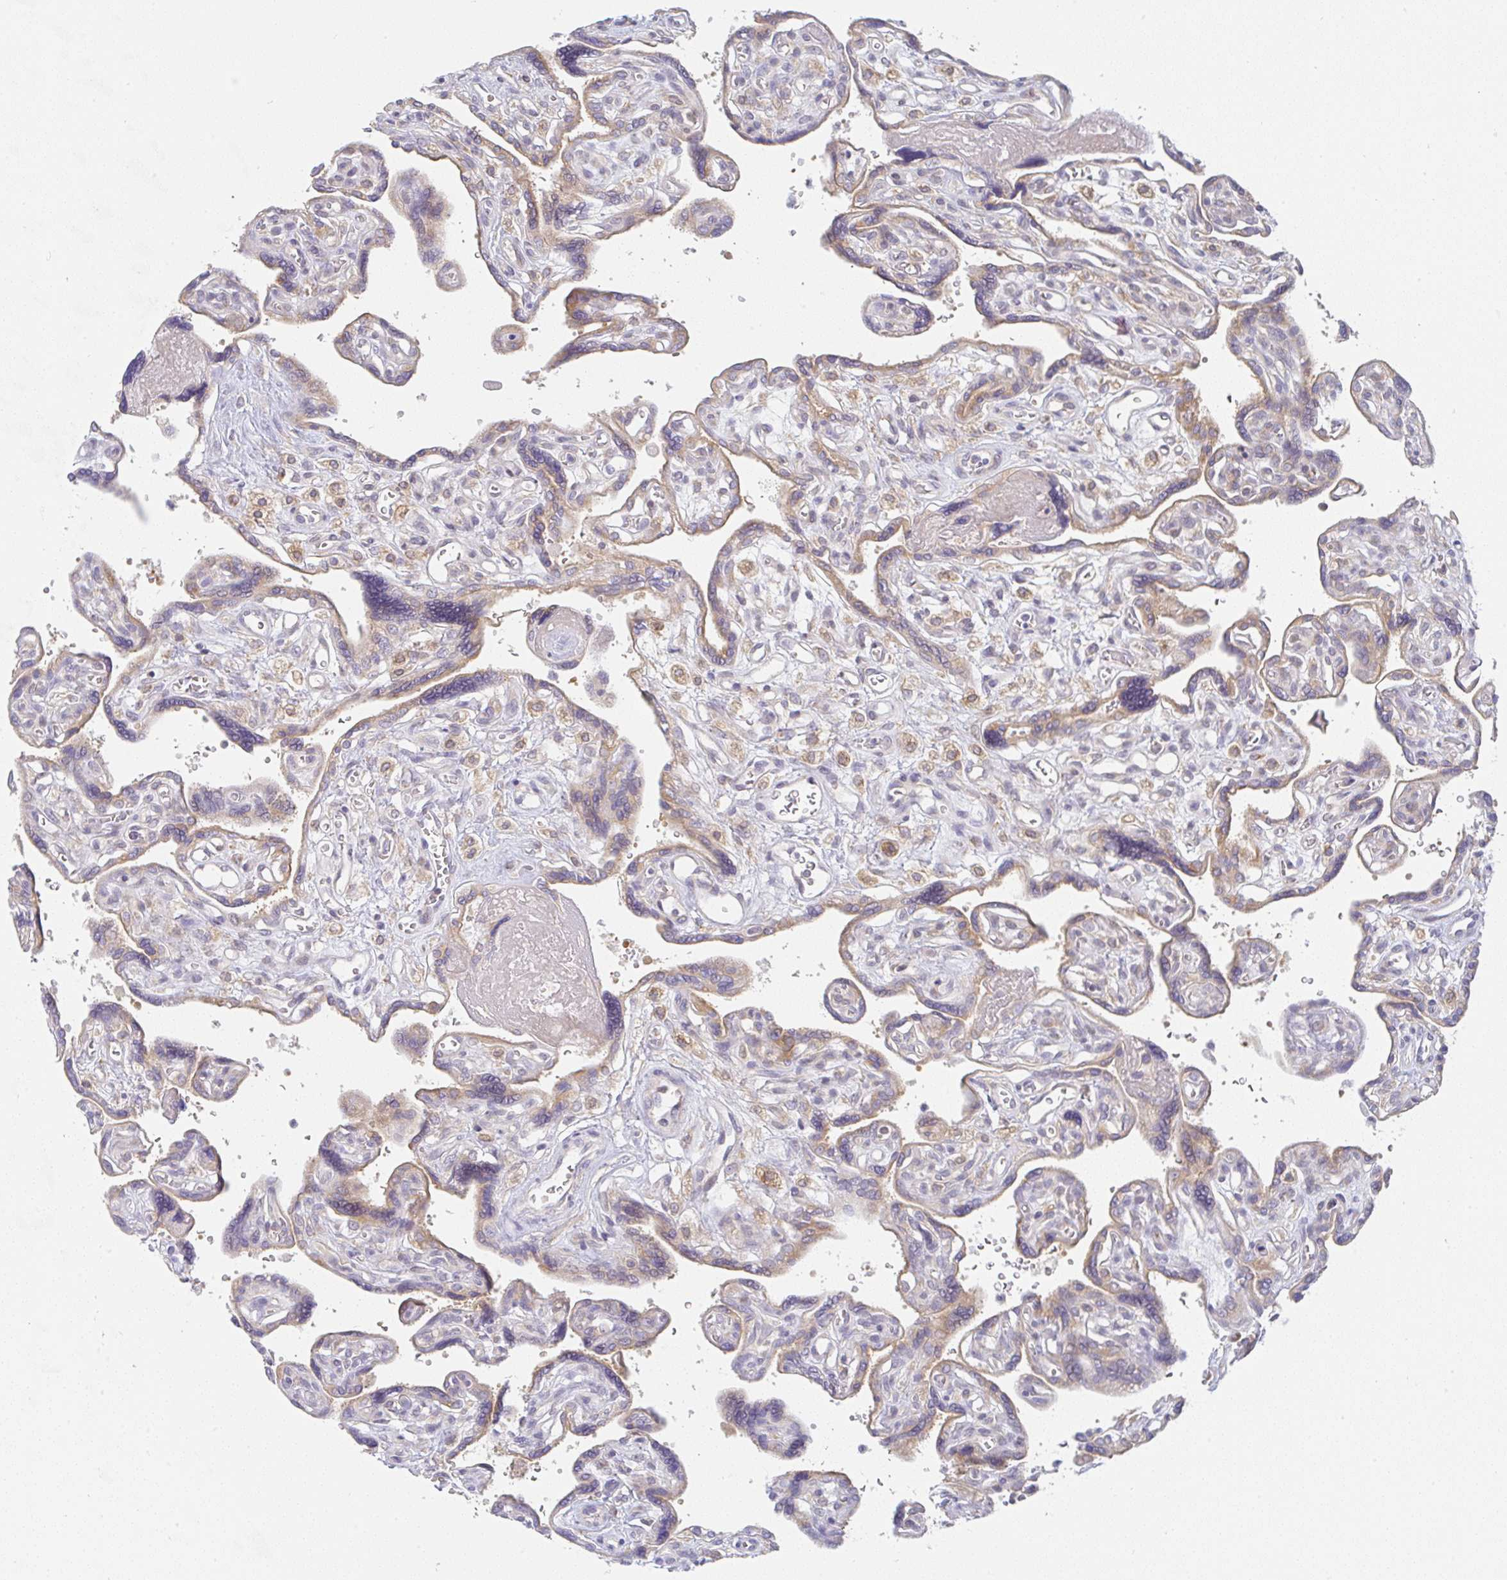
{"staining": {"intensity": "moderate", "quantity": ">75%", "location": "cytoplasmic/membranous"}, "tissue": "placenta", "cell_type": "Trophoblastic cells", "image_type": "normal", "snomed": [{"axis": "morphology", "description": "Normal tissue, NOS"}, {"axis": "topography", "description": "Placenta"}], "caption": "Immunohistochemical staining of unremarkable placenta demonstrates moderate cytoplasmic/membranous protein positivity in about >75% of trophoblastic cells.", "gene": "DERL2", "patient": {"sex": "female", "age": 39}}